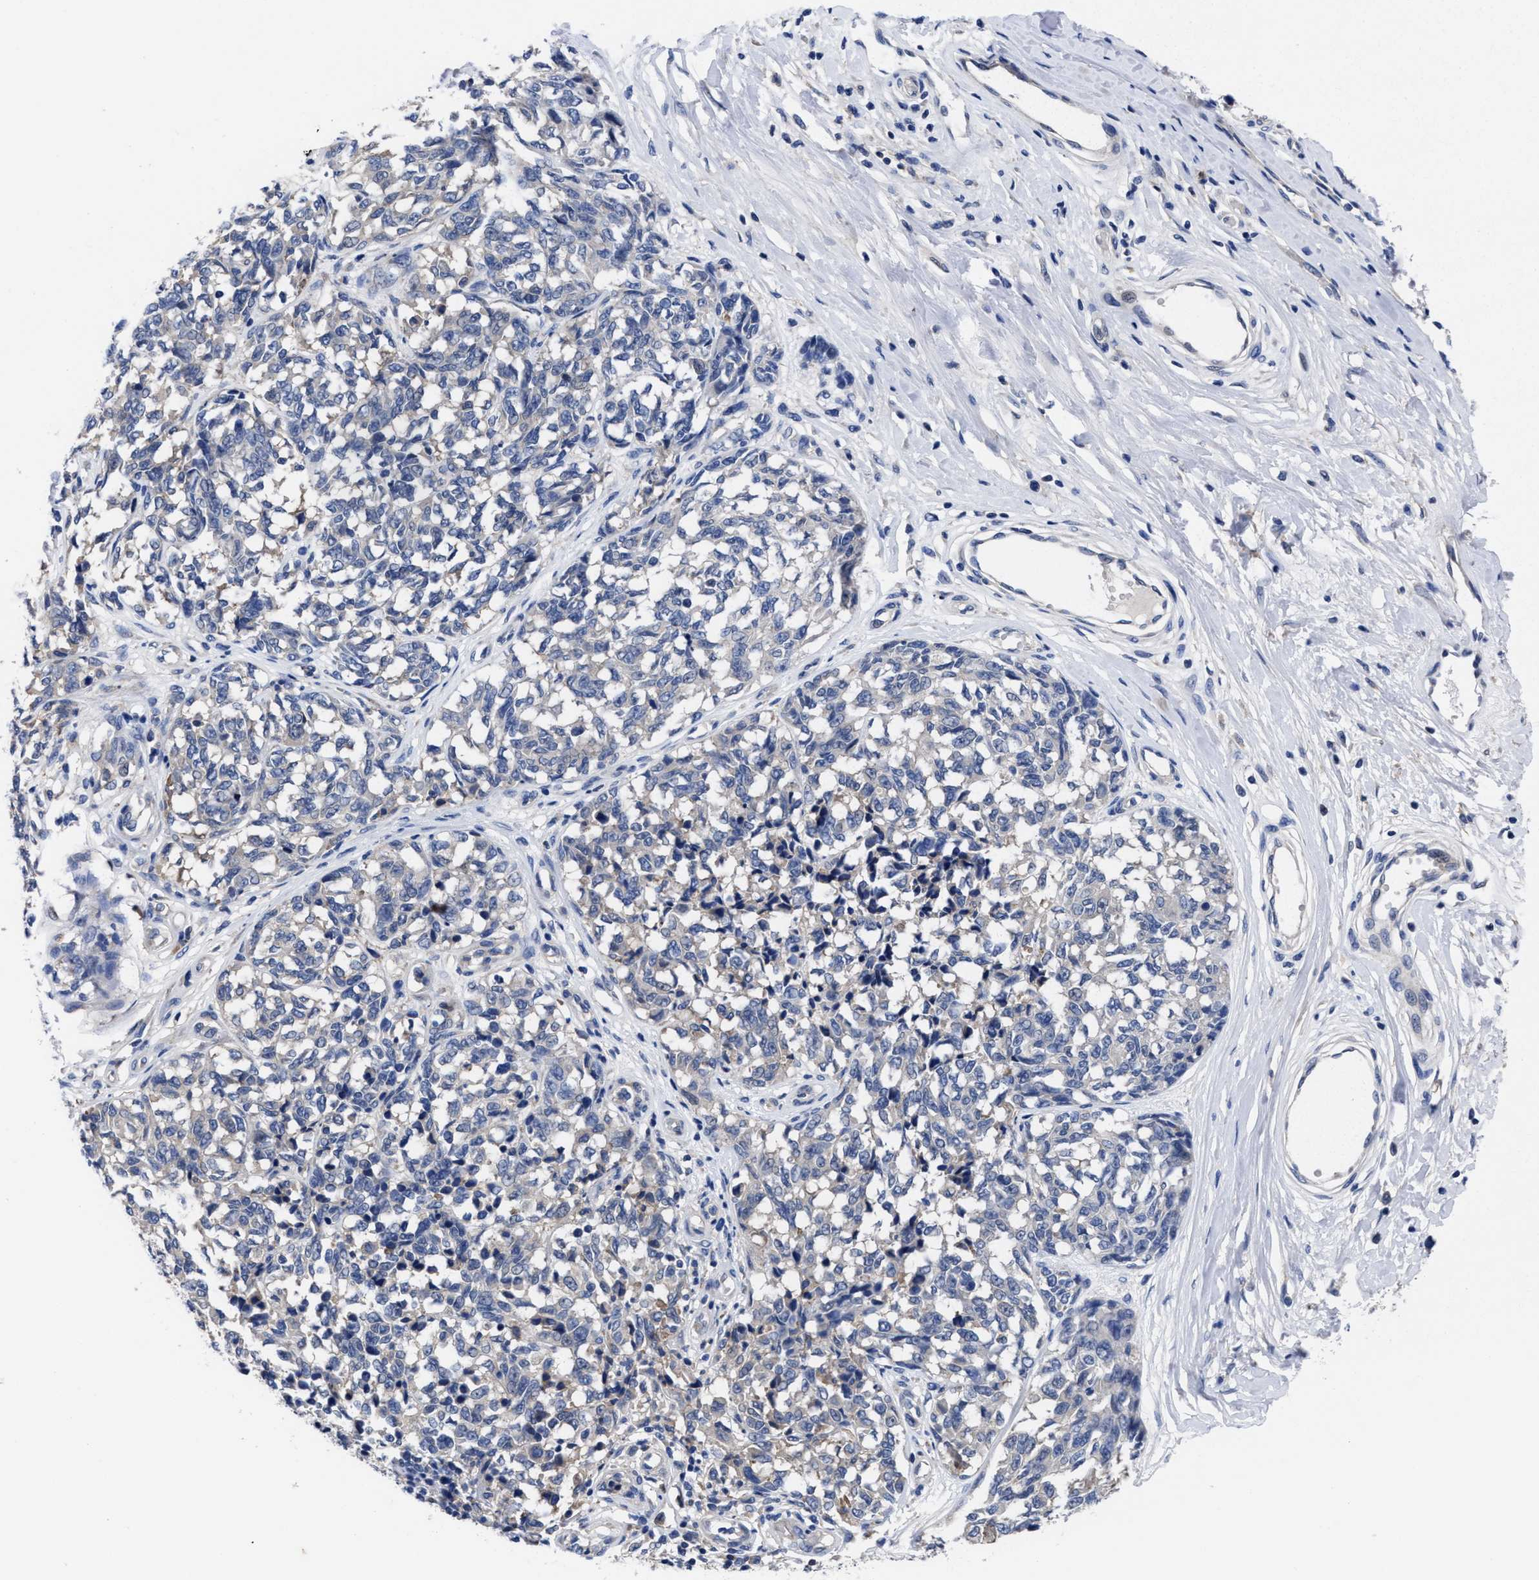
{"staining": {"intensity": "negative", "quantity": "none", "location": "none"}, "tissue": "melanoma", "cell_type": "Tumor cells", "image_type": "cancer", "snomed": [{"axis": "morphology", "description": "Malignant melanoma, NOS"}, {"axis": "topography", "description": "Skin"}], "caption": "Tumor cells are negative for protein expression in human malignant melanoma. (Brightfield microscopy of DAB immunohistochemistry at high magnification).", "gene": "TXNDC17", "patient": {"sex": "female", "age": 64}}